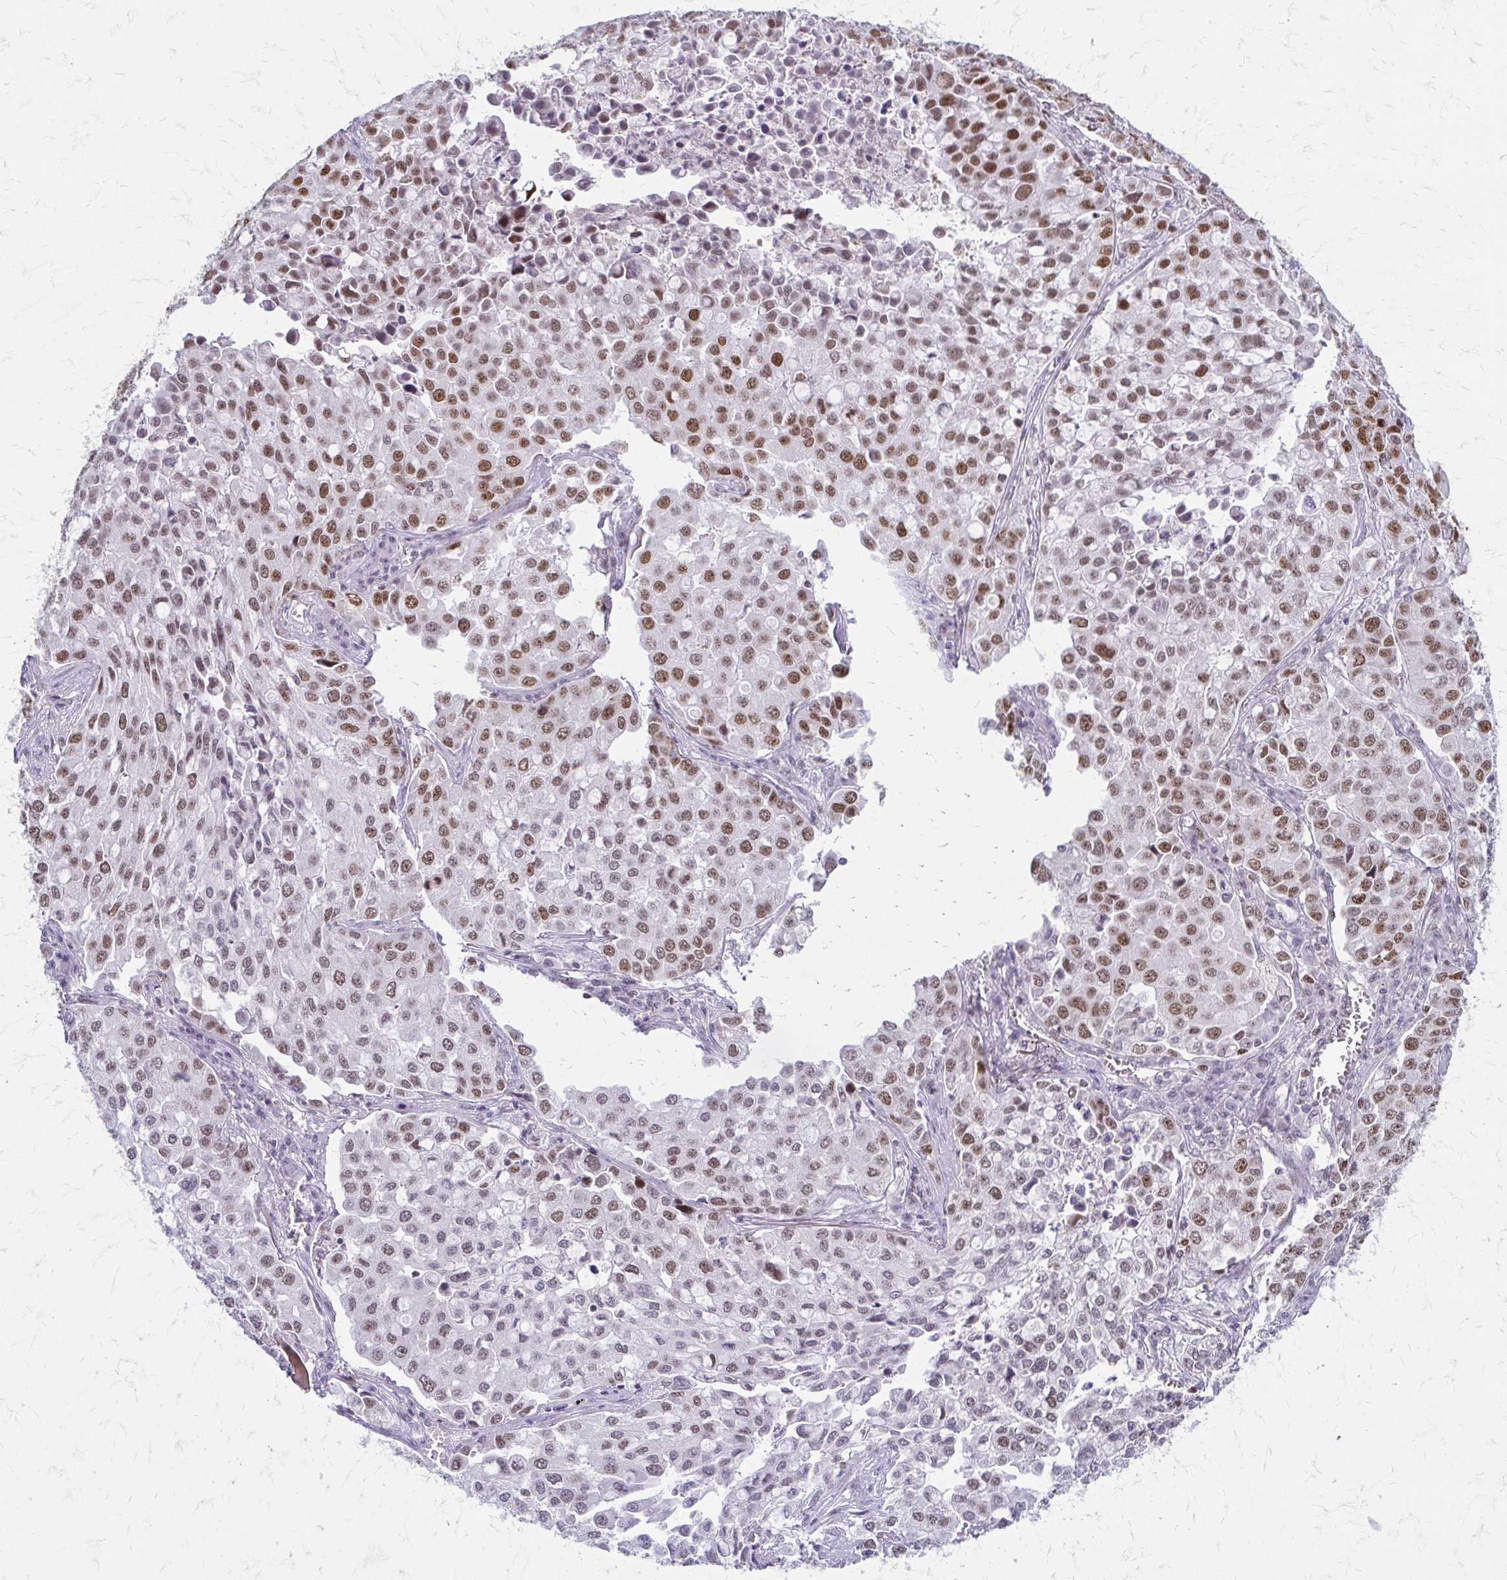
{"staining": {"intensity": "moderate", "quantity": ">75%", "location": "nuclear"}, "tissue": "lung cancer", "cell_type": "Tumor cells", "image_type": "cancer", "snomed": [{"axis": "morphology", "description": "Adenocarcinoma, NOS"}, {"axis": "morphology", "description": "Adenocarcinoma, metastatic, NOS"}, {"axis": "topography", "description": "Lymph node"}, {"axis": "topography", "description": "Lung"}], "caption": "Protein expression analysis of lung cancer shows moderate nuclear positivity in approximately >75% of tumor cells.", "gene": "EED", "patient": {"sex": "female", "age": 65}}